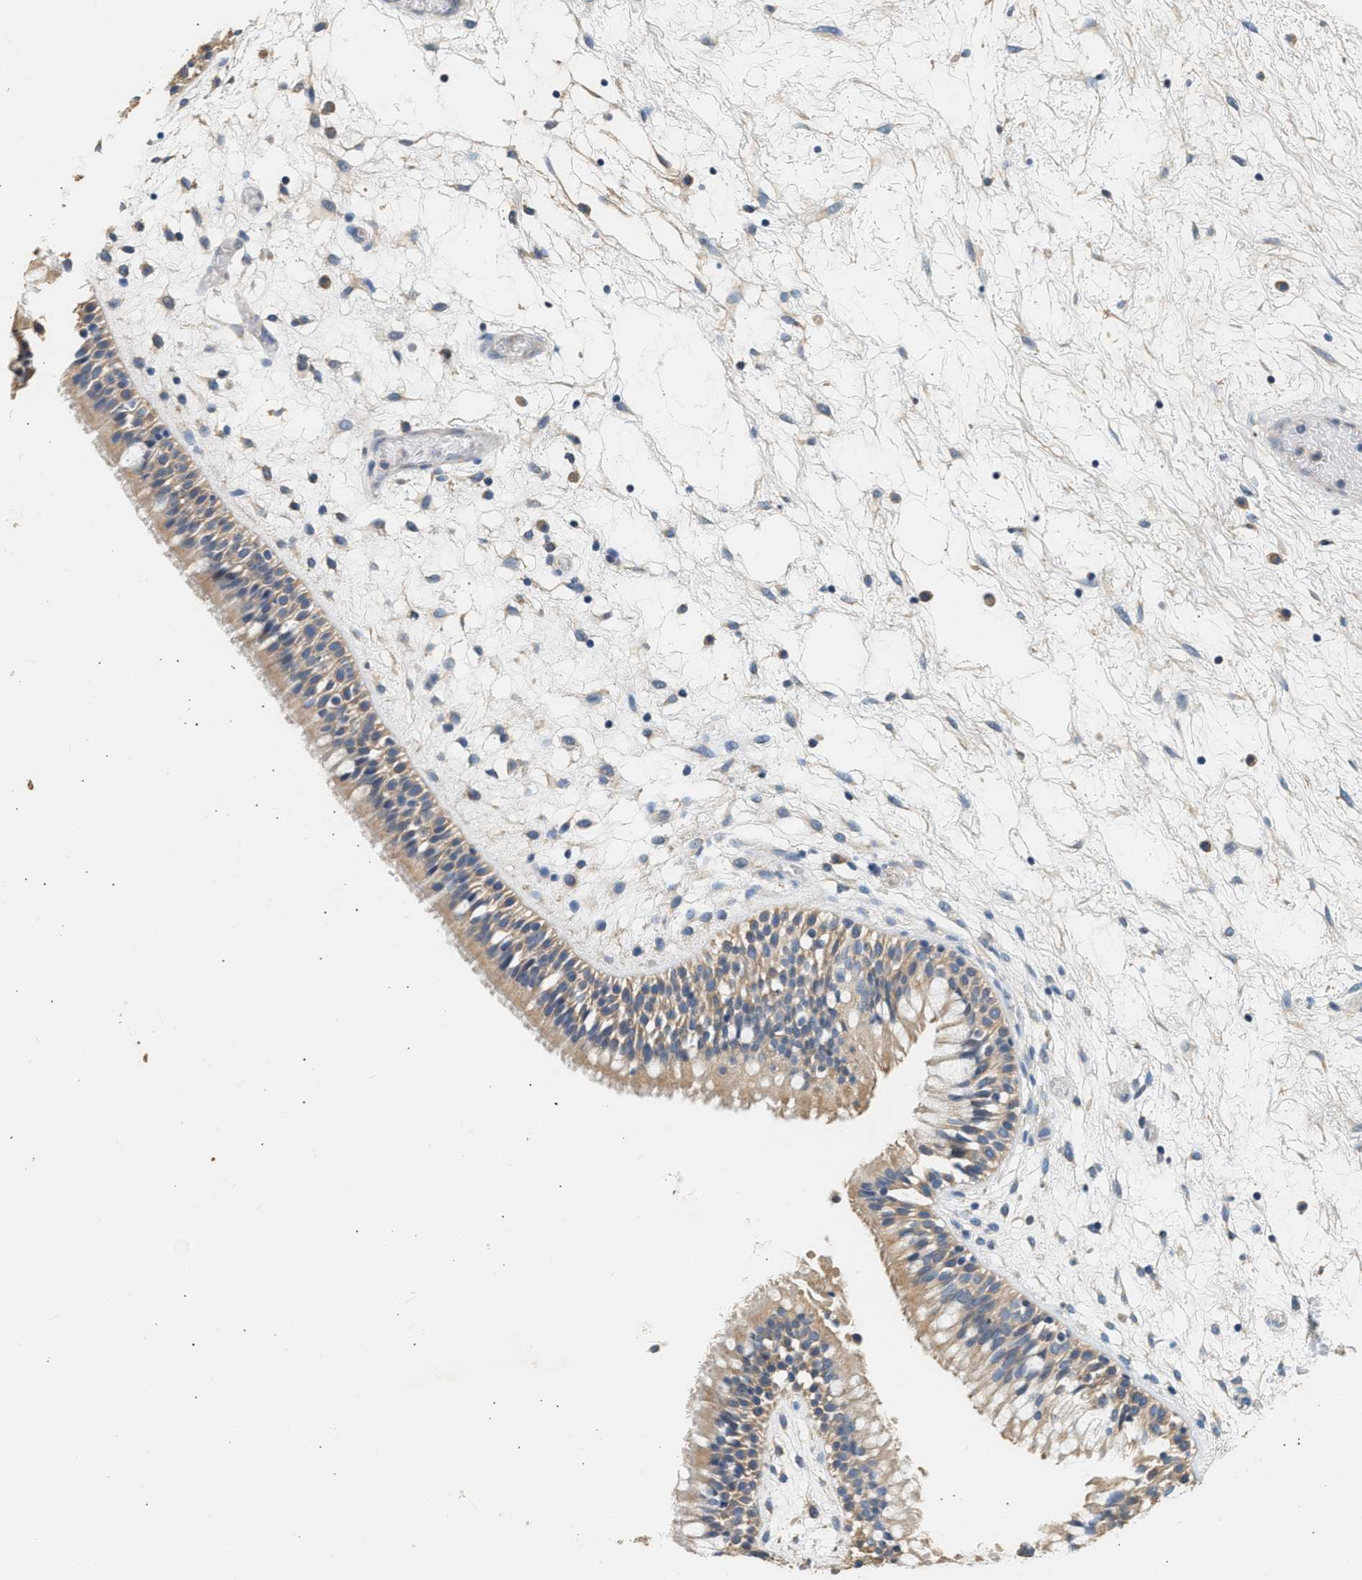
{"staining": {"intensity": "weak", "quantity": ">75%", "location": "cytoplasmic/membranous"}, "tissue": "nasopharynx", "cell_type": "Respiratory epithelial cells", "image_type": "normal", "snomed": [{"axis": "morphology", "description": "Normal tissue, NOS"}, {"axis": "morphology", "description": "Inflammation, NOS"}, {"axis": "topography", "description": "Nasopharynx"}], "caption": "Brown immunohistochemical staining in normal human nasopharynx displays weak cytoplasmic/membranous staining in about >75% of respiratory epithelial cells. Using DAB (brown) and hematoxylin (blue) stains, captured at high magnification using brightfield microscopy.", "gene": "WDR31", "patient": {"sex": "male", "age": 48}}